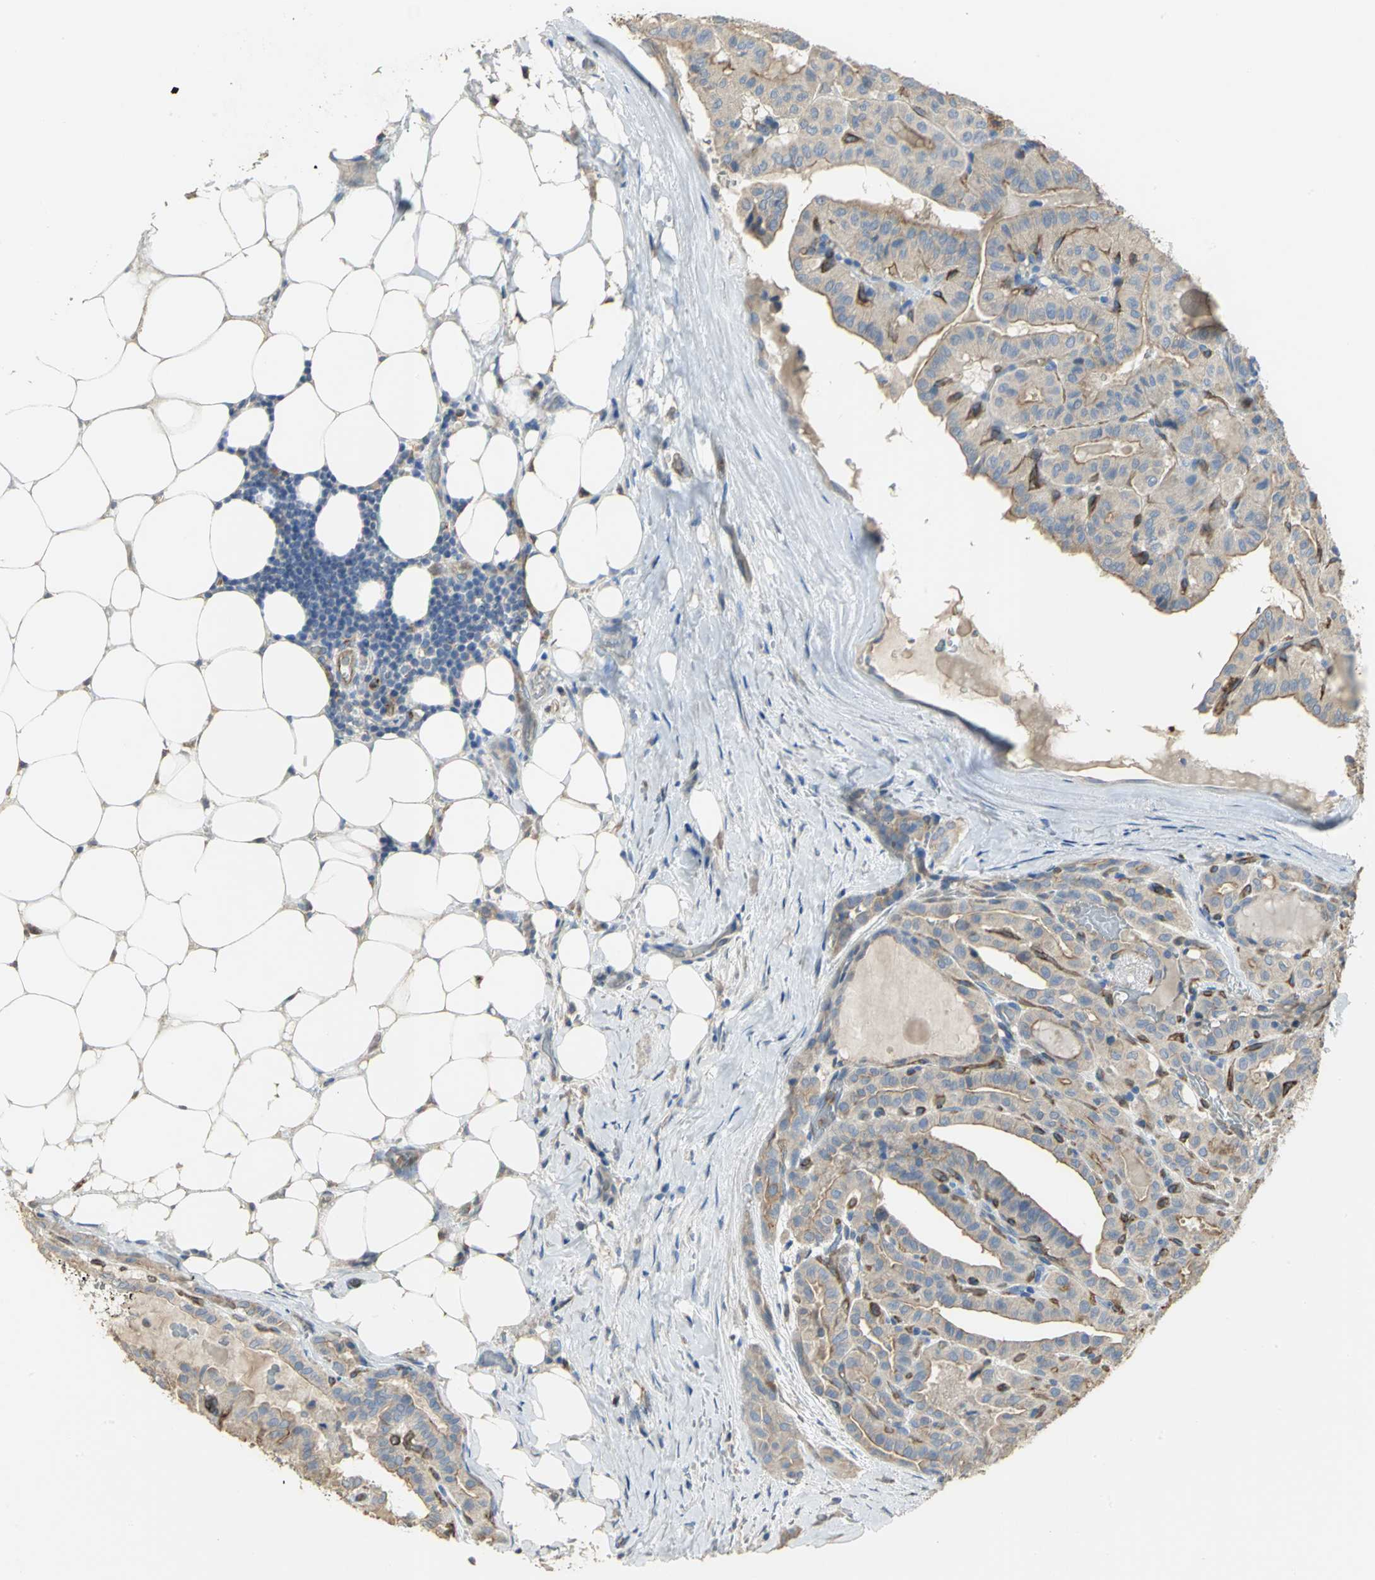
{"staining": {"intensity": "negative", "quantity": "none", "location": "none"}, "tissue": "thyroid cancer", "cell_type": "Tumor cells", "image_type": "cancer", "snomed": [{"axis": "morphology", "description": "Papillary adenocarcinoma, NOS"}, {"axis": "topography", "description": "Thyroid gland"}], "caption": "A photomicrograph of human papillary adenocarcinoma (thyroid) is negative for staining in tumor cells.", "gene": "DLGAP5", "patient": {"sex": "male", "age": 77}}